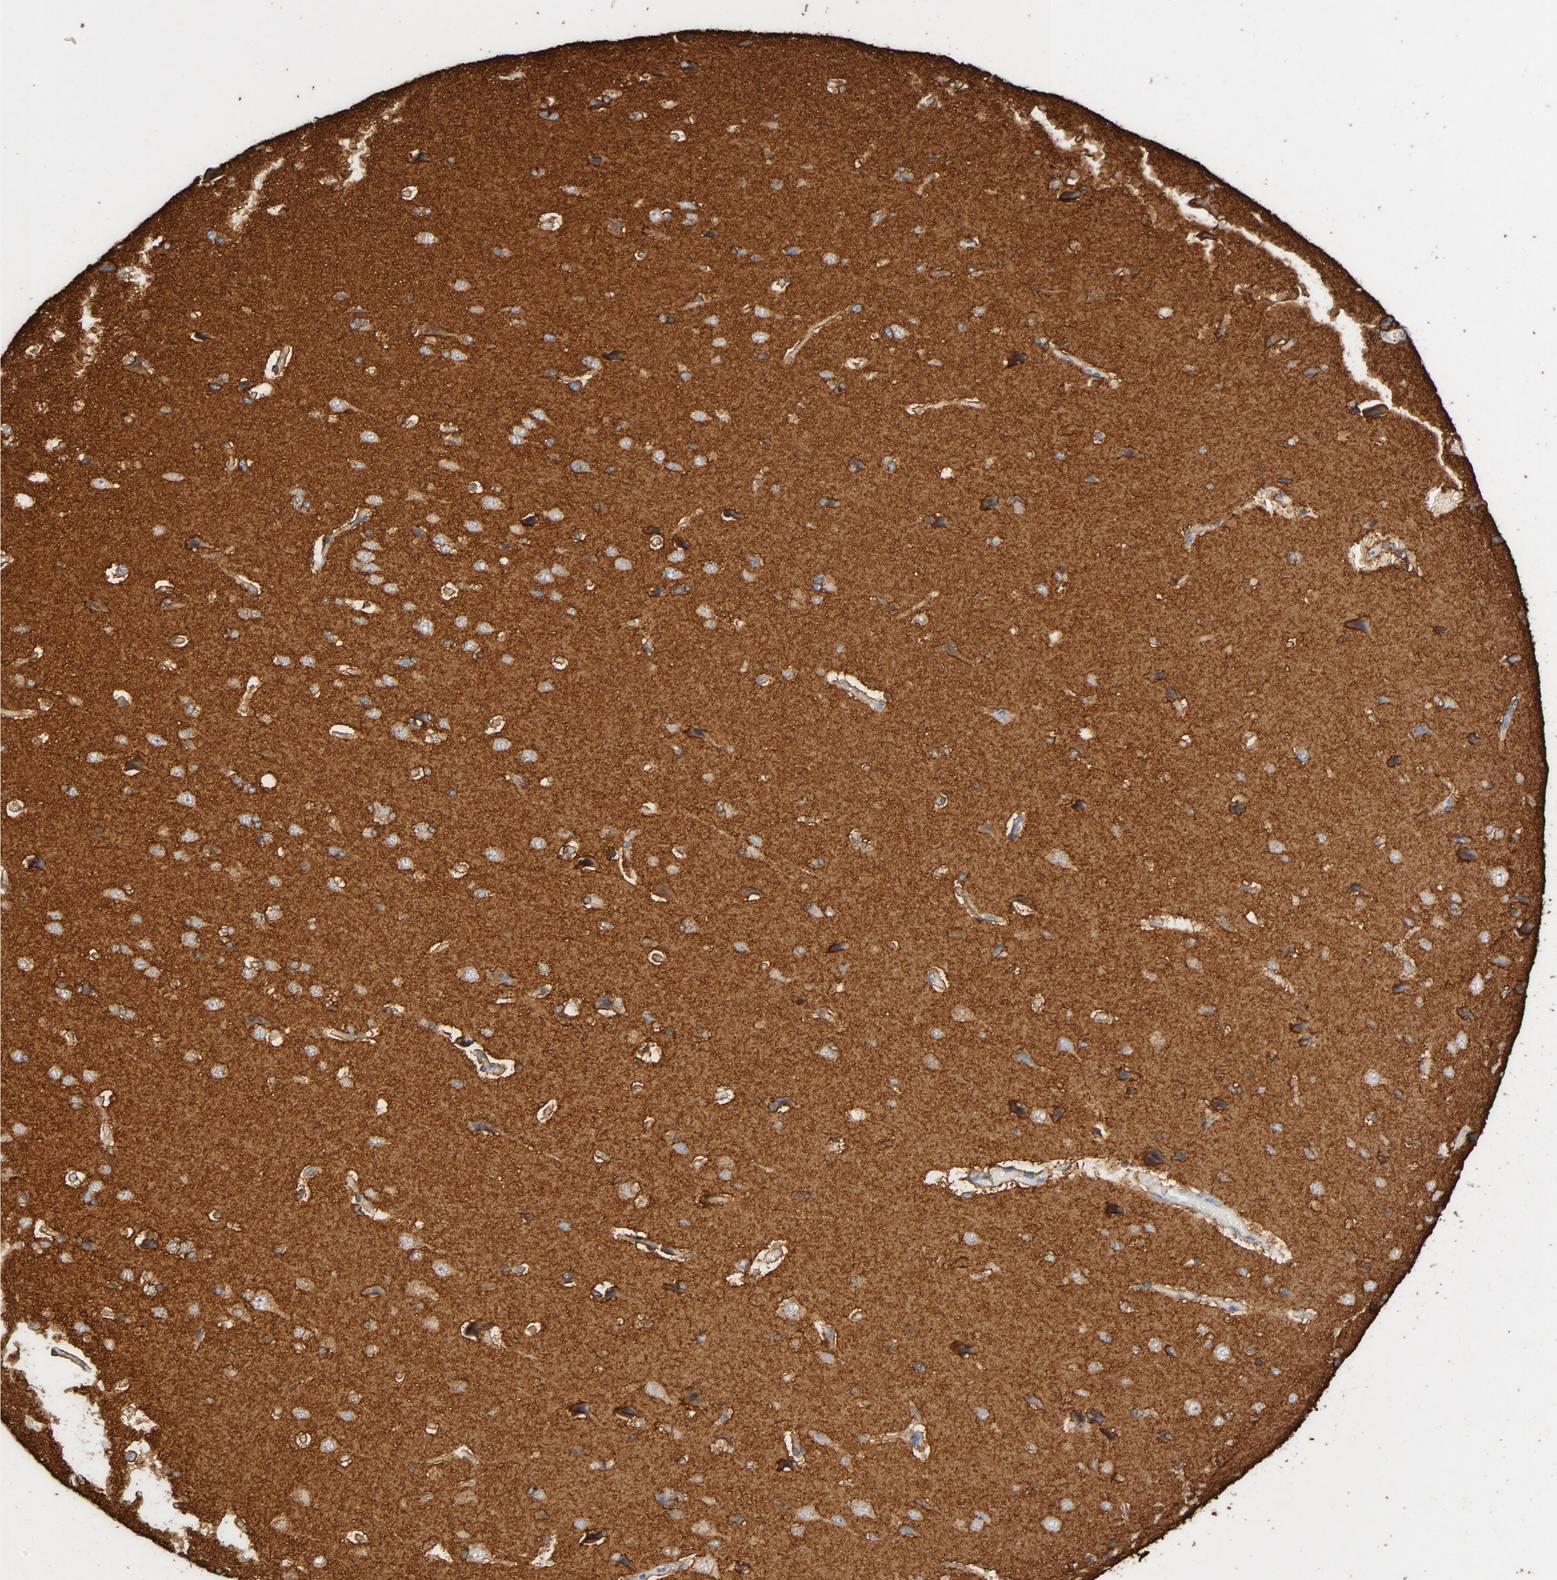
{"staining": {"intensity": "negative", "quantity": "none", "location": "none"}, "tissue": "cerebral cortex", "cell_type": "Endothelial cells", "image_type": "normal", "snomed": [{"axis": "morphology", "description": "Normal tissue, NOS"}, {"axis": "topography", "description": "Cerebral cortex"}], "caption": "A micrograph of human cerebral cortex is negative for staining in endothelial cells. The staining was performed using DAB (3,3'-diaminobenzidine) to visualize the protein expression in brown, while the nuclei were stained in blue with hematoxylin (Magnification: 20x).", "gene": "PTPRB", "patient": {"sex": "male", "age": 62}}